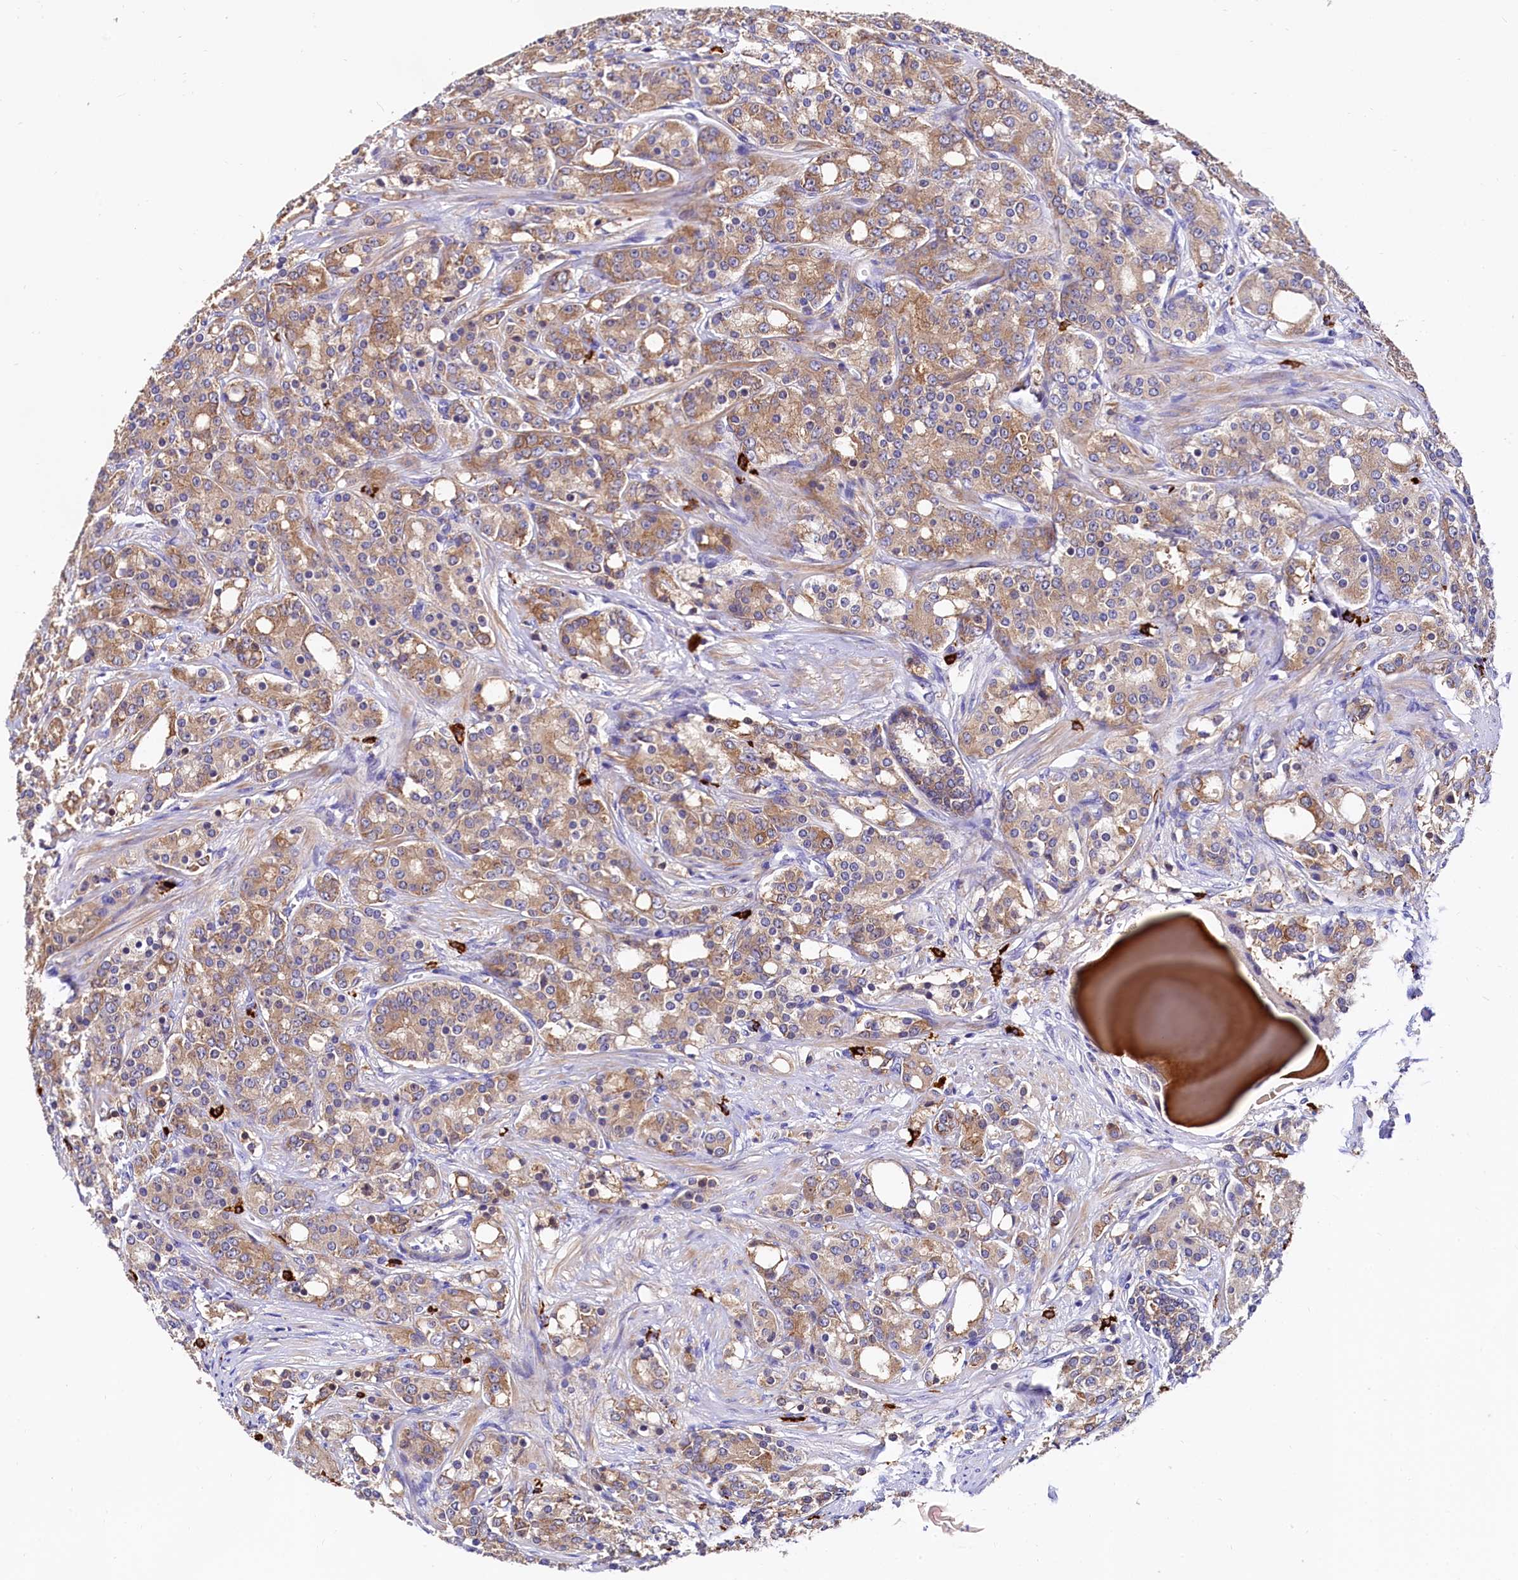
{"staining": {"intensity": "moderate", "quantity": ">75%", "location": "cytoplasmic/membranous"}, "tissue": "prostate cancer", "cell_type": "Tumor cells", "image_type": "cancer", "snomed": [{"axis": "morphology", "description": "Adenocarcinoma, High grade"}, {"axis": "topography", "description": "Prostate"}], "caption": "A high-resolution histopathology image shows immunohistochemistry staining of prostate adenocarcinoma (high-grade), which displays moderate cytoplasmic/membranous staining in approximately >75% of tumor cells. (IHC, brightfield microscopy, high magnification).", "gene": "EPS8L2", "patient": {"sex": "male", "age": 62}}